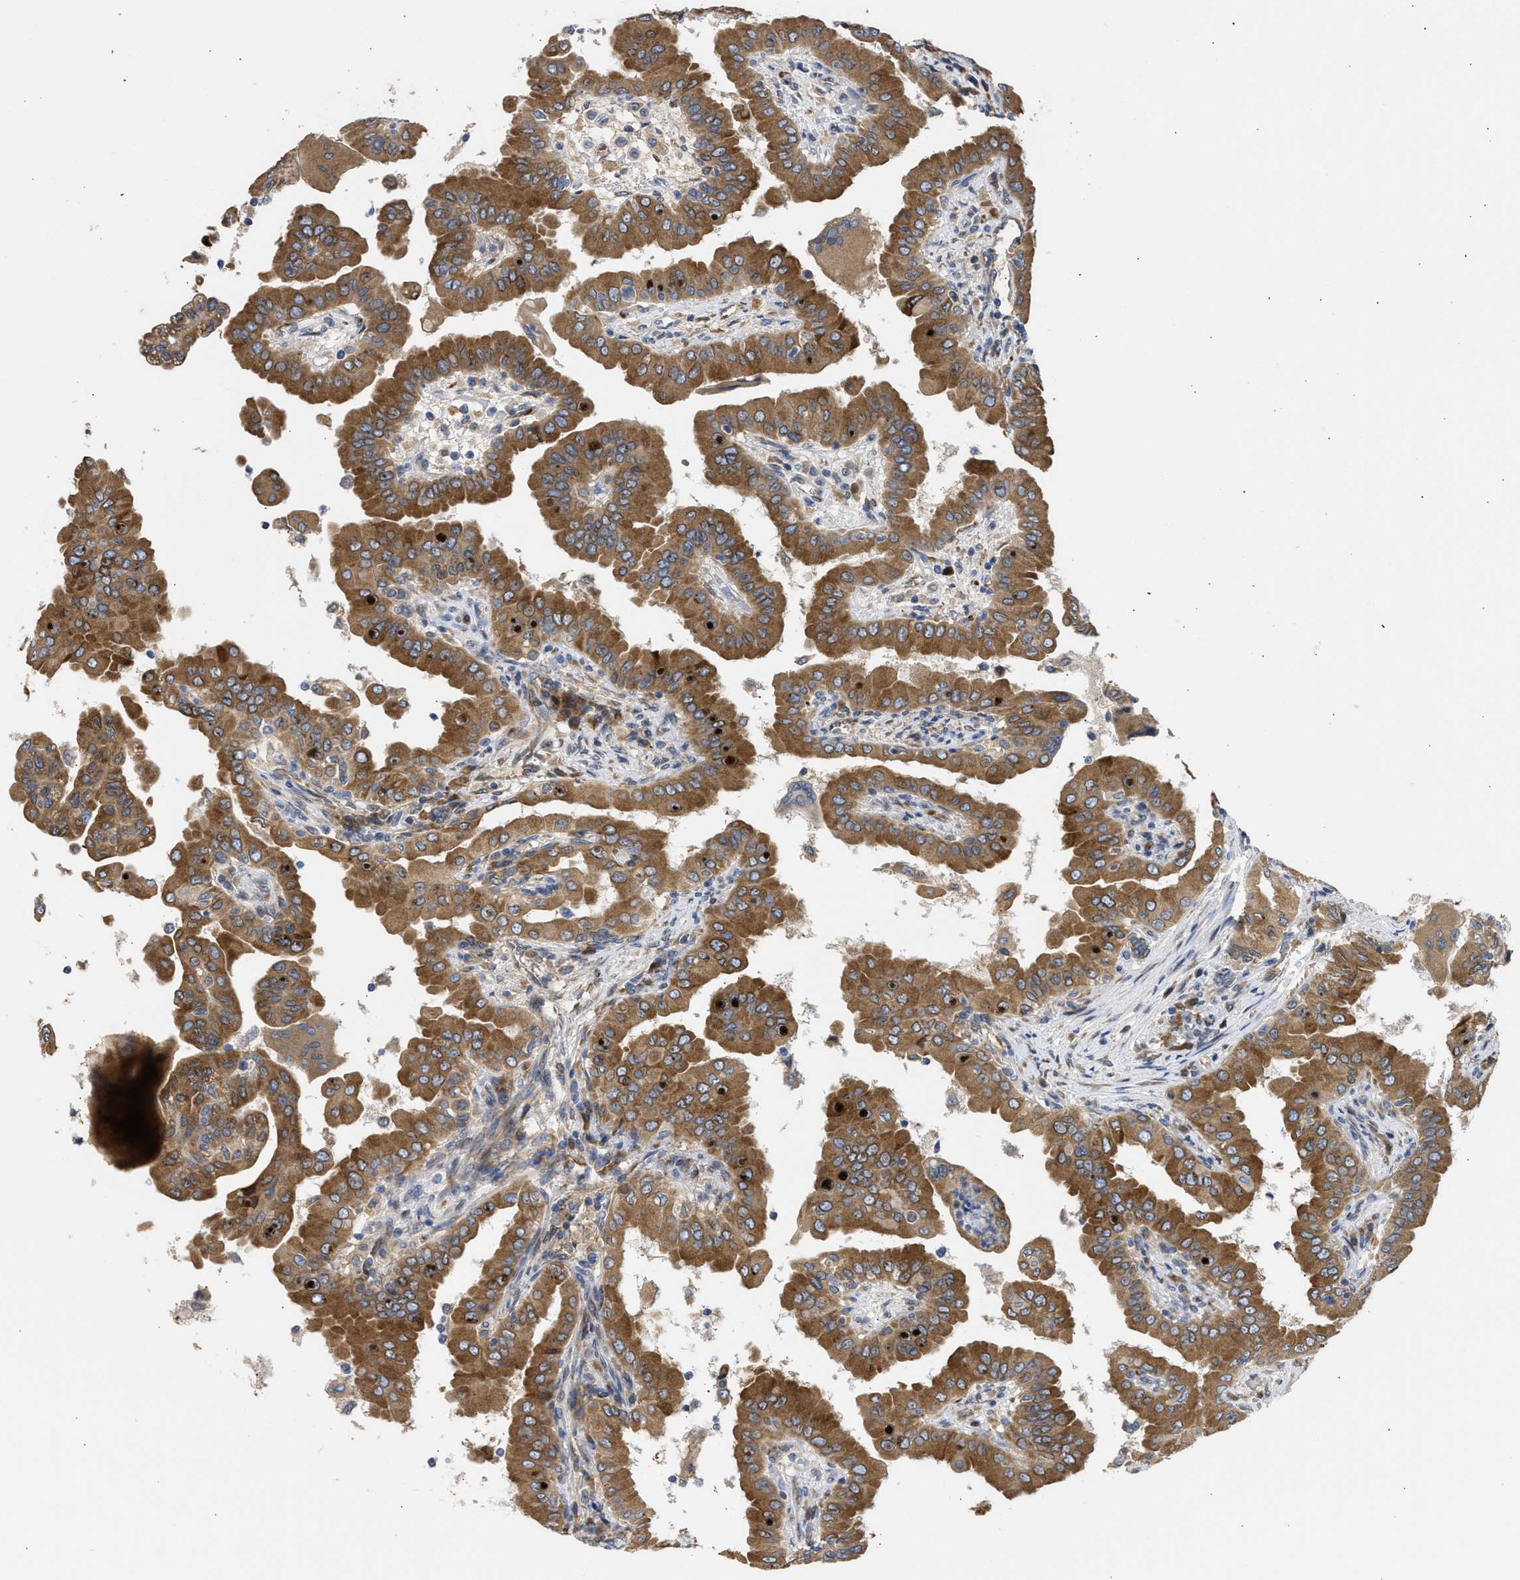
{"staining": {"intensity": "moderate", "quantity": ">75%", "location": "cytoplasmic/membranous"}, "tissue": "thyroid cancer", "cell_type": "Tumor cells", "image_type": "cancer", "snomed": [{"axis": "morphology", "description": "Papillary adenocarcinoma, NOS"}, {"axis": "topography", "description": "Thyroid gland"}], "caption": "DAB (3,3'-diaminobenzidine) immunohistochemical staining of human thyroid cancer (papillary adenocarcinoma) displays moderate cytoplasmic/membranous protein staining in approximately >75% of tumor cells.", "gene": "TMED1", "patient": {"sex": "male", "age": 33}}